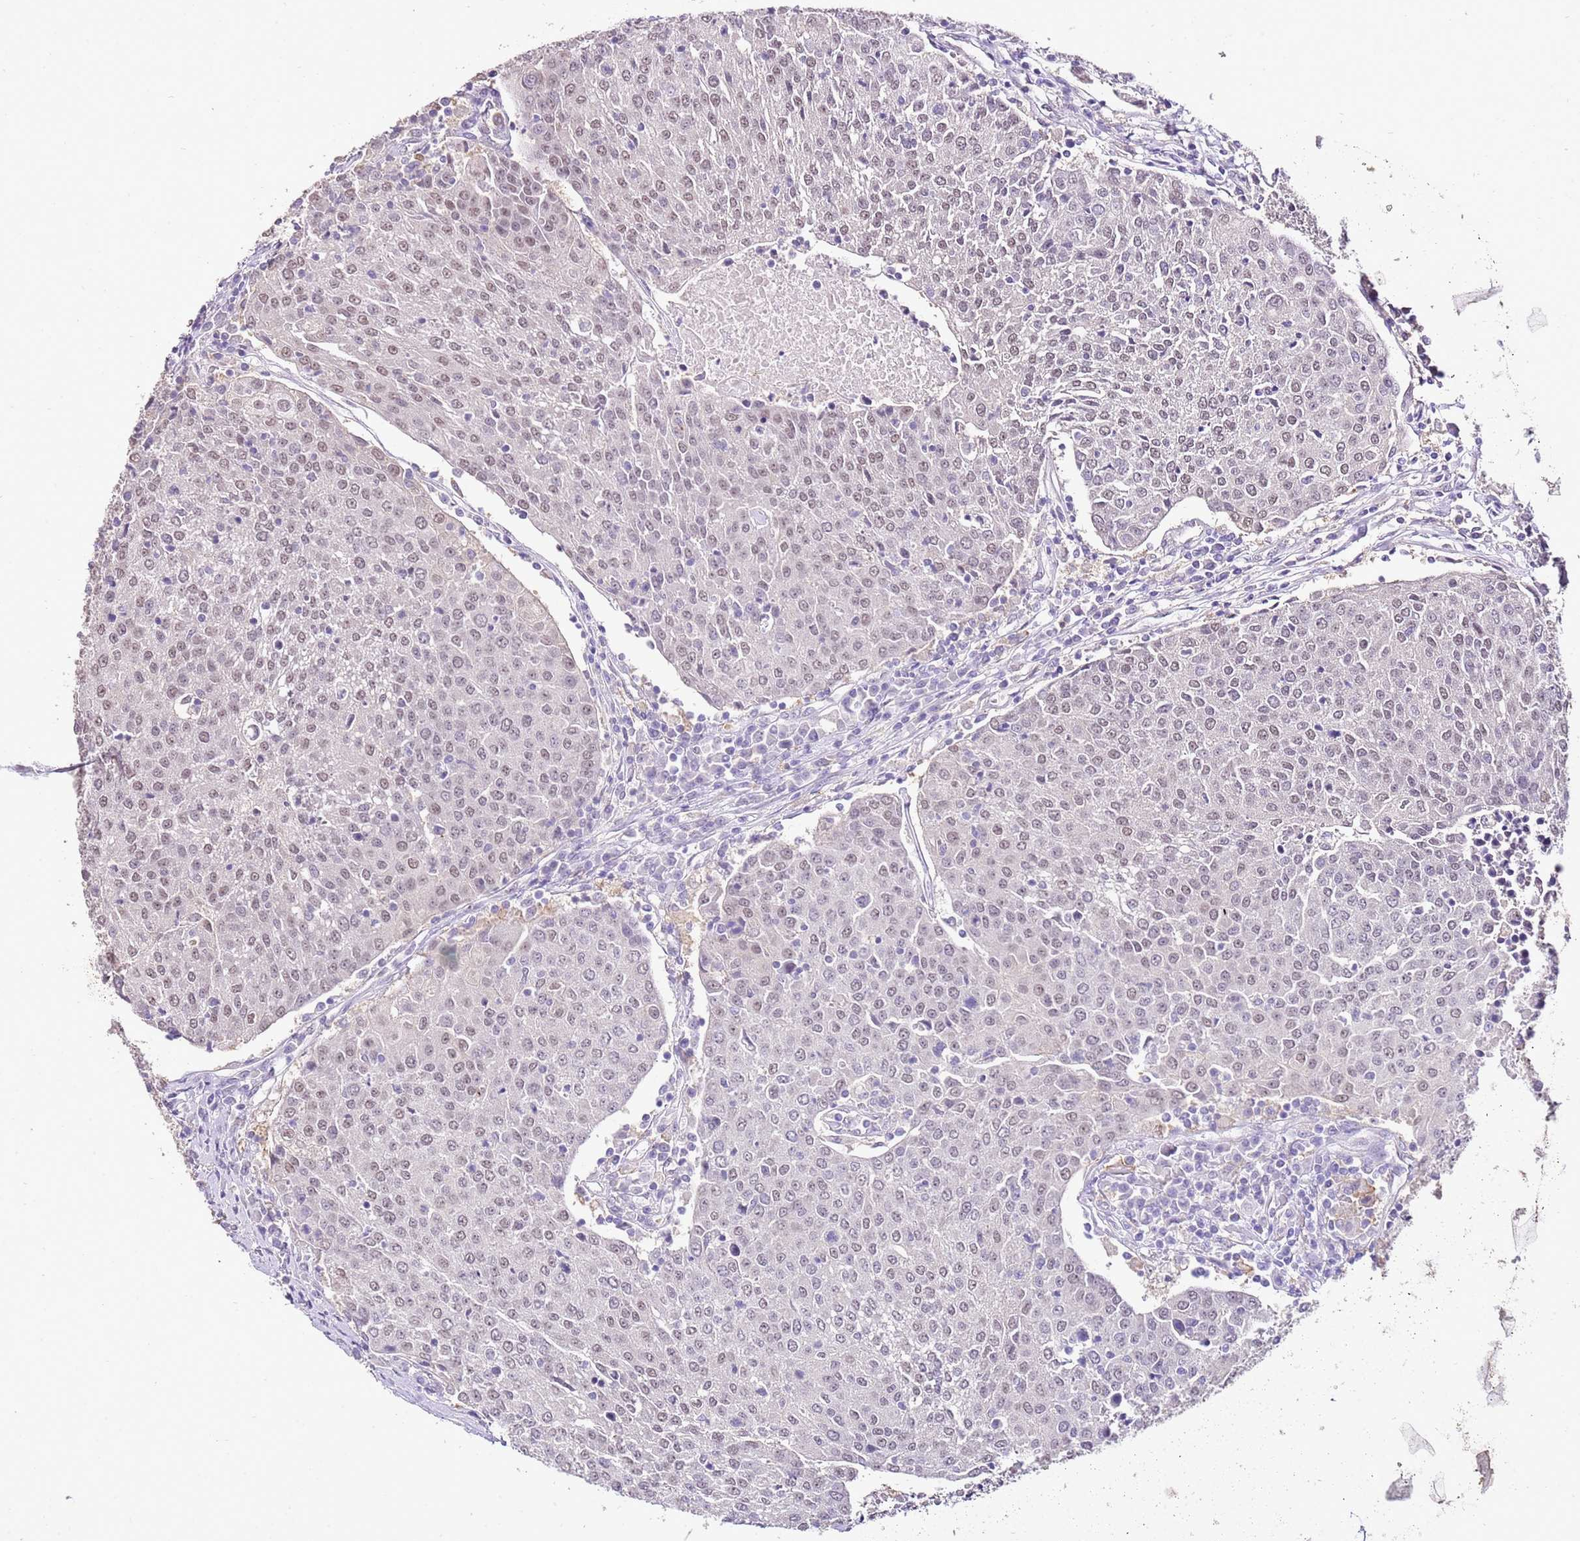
{"staining": {"intensity": "weak", "quantity": ">75%", "location": "nuclear"}, "tissue": "urothelial cancer", "cell_type": "Tumor cells", "image_type": "cancer", "snomed": [{"axis": "morphology", "description": "Urothelial carcinoma, High grade"}, {"axis": "topography", "description": "Urinary bladder"}], "caption": "High-grade urothelial carcinoma was stained to show a protein in brown. There is low levels of weak nuclear expression in approximately >75% of tumor cells. (IHC, brightfield microscopy, high magnification).", "gene": "IZUMO4", "patient": {"sex": "female", "age": 85}}